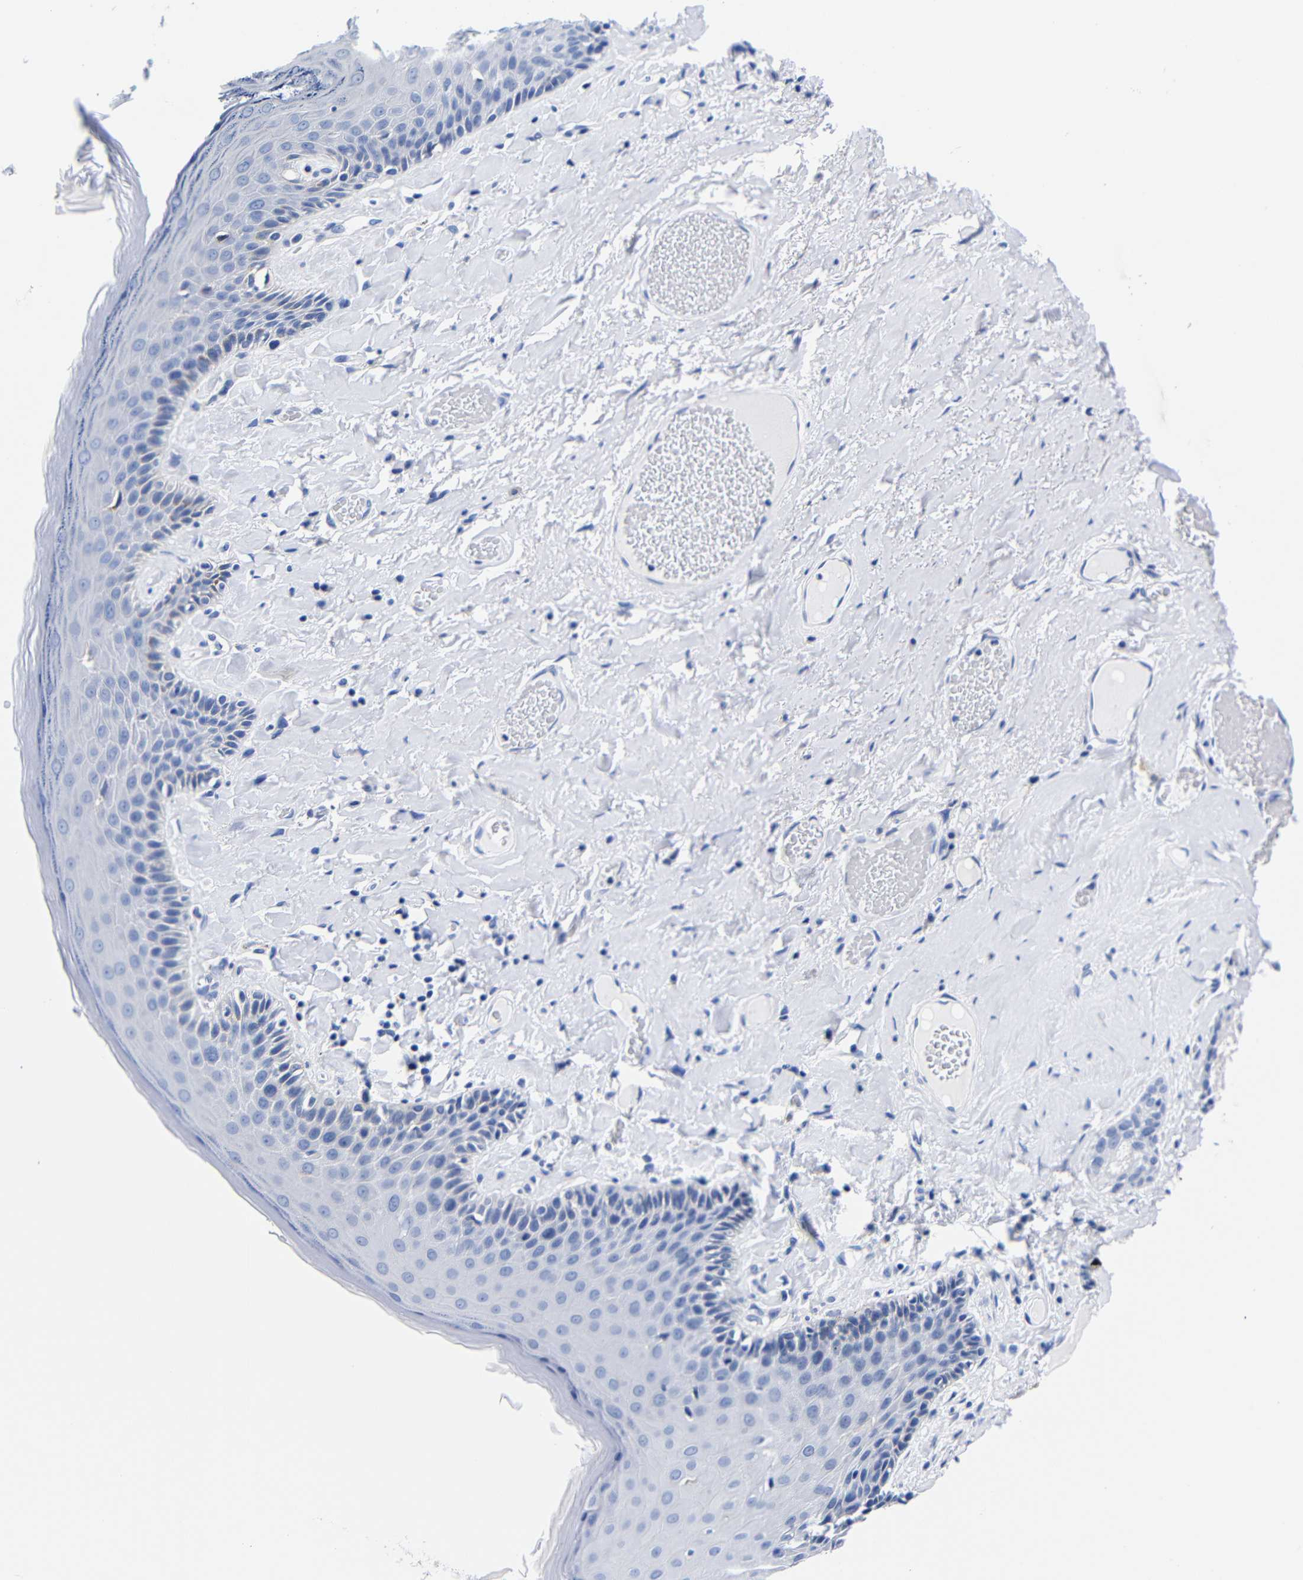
{"staining": {"intensity": "negative", "quantity": "none", "location": "none"}, "tissue": "skin", "cell_type": "Epidermal cells", "image_type": "normal", "snomed": [{"axis": "morphology", "description": "Normal tissue, NOS"}, {"axis": "topography", "description": "Anal"}], "caption": "High power microscopy micrograph of an immunohistochemistry image of benign skin, revealing no significant positivity in epidermal cells.", "gene": "CLEC4G", "patient": {"sex": "male", "age": 69}}